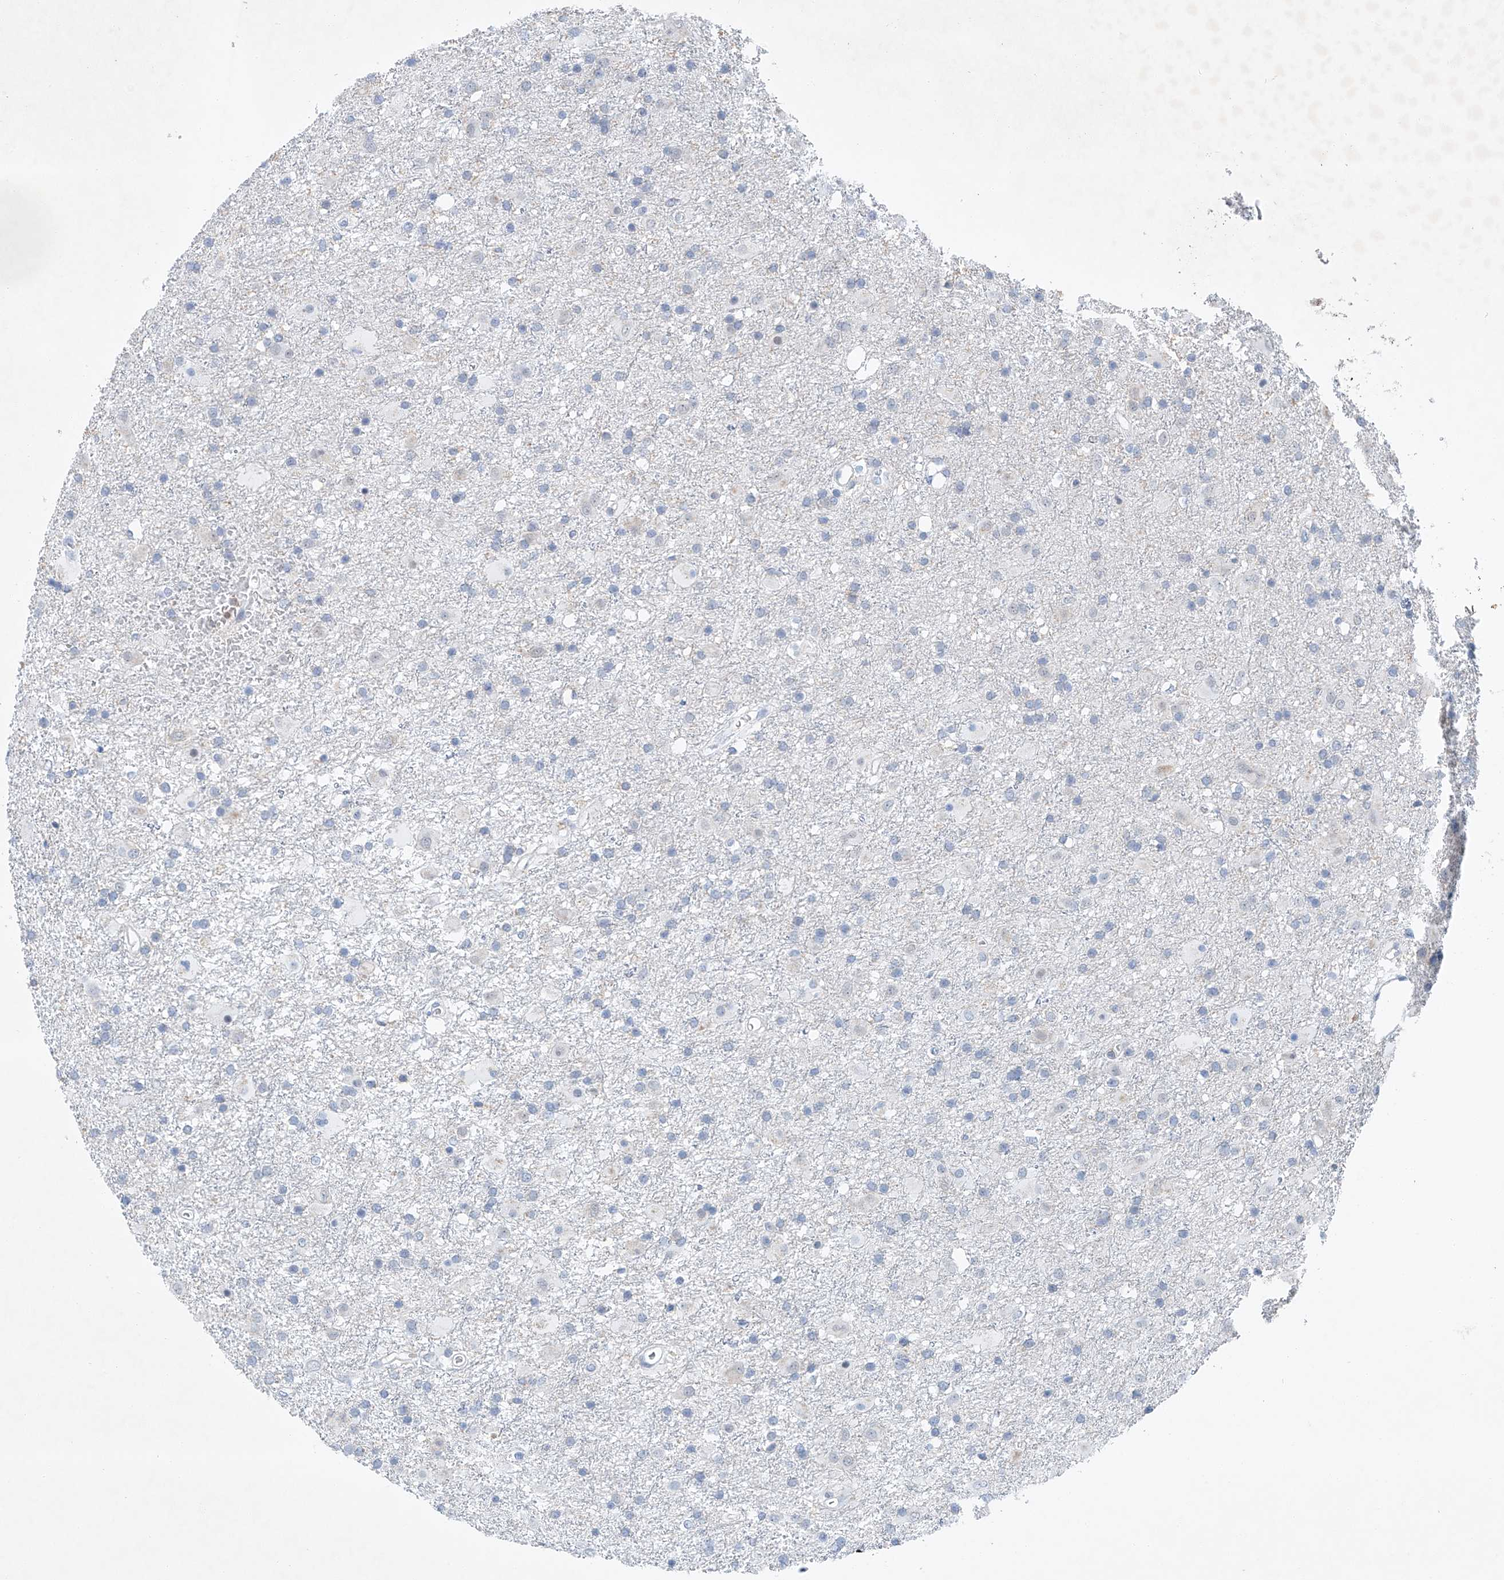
{"staining": {"intensity": "negative", "quantity": "none", "location": "none"}, "tissue": "glioma", "cell_type": "Tumor cells", "image_type": "cancer", "snomed": [{"axis": "morphology", "description": "Glioma, malignant, Low grade"}, {"axis": "topography", "description": "Brain"}], "caption": "Immunohistochemistry of glioma reveals no staining in tumor cells.", "gene": "KLF15", "patient": {"sex": "male", "age": 65}}